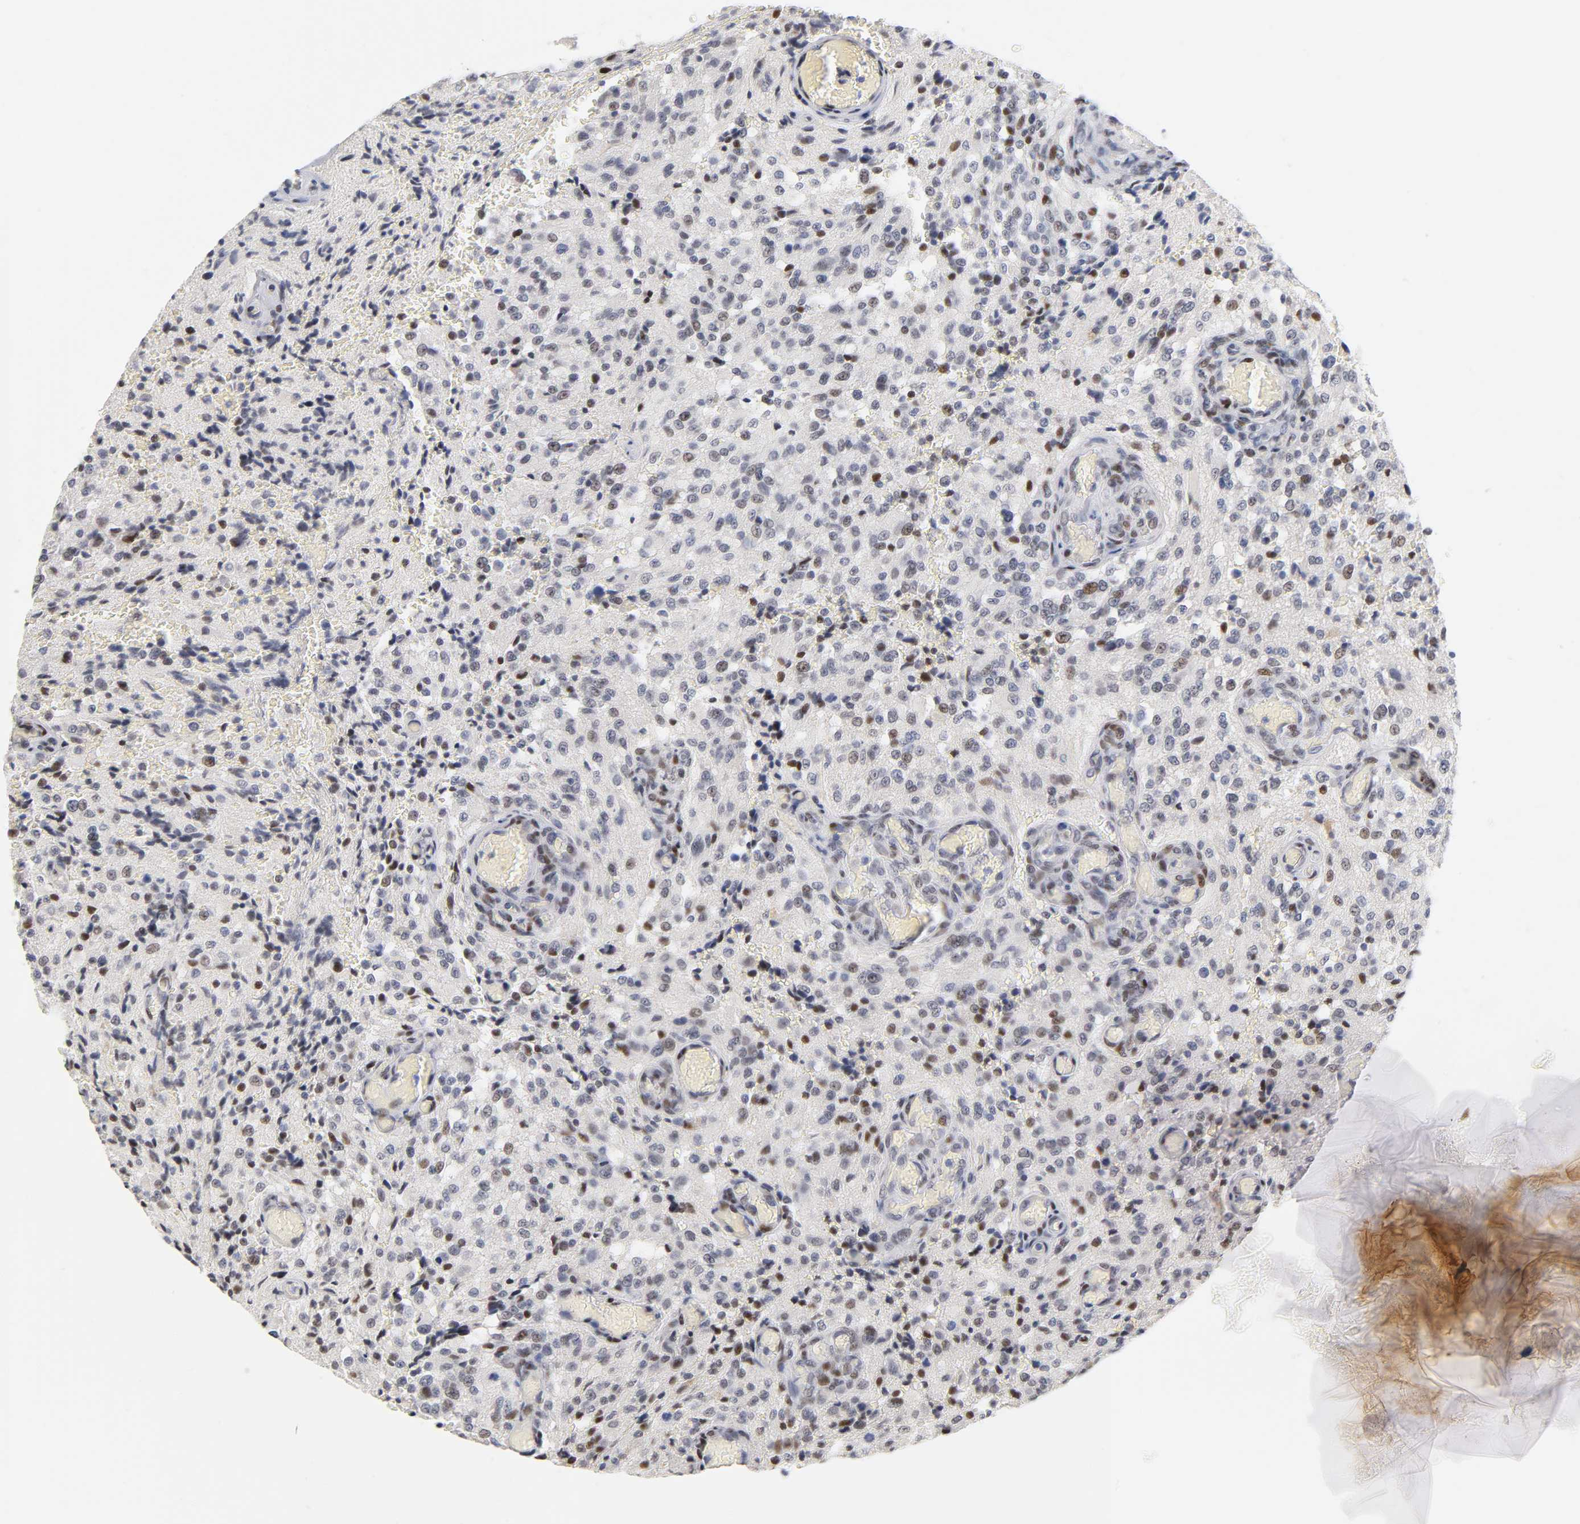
{"staining": {"intensity": "strong", "quantity": "25%-75%", "location": "nuclear"}, "tissue": "glioma", "cell_type": "Tumor cells", "image_type": "cancer", "snomed": [{"axis": "morphology", "description": "Normal tissue, NOS"}, {"axis": "morphology", "description": "Glioma, malignant, High grade"}, {"axis": "topography", "description": "Cerebral cortex"}], "caption": "IHC histopathology image of neoplastic tissue: human glioma stained using immunohistochemistry (IHC) exhibits high levels of strong protein expression localized specifically in the nuclear of tumor cells, appearing as a nuclear brown color.", "gene": "SP3", "patient": {"sex": "male", "age": 56}}